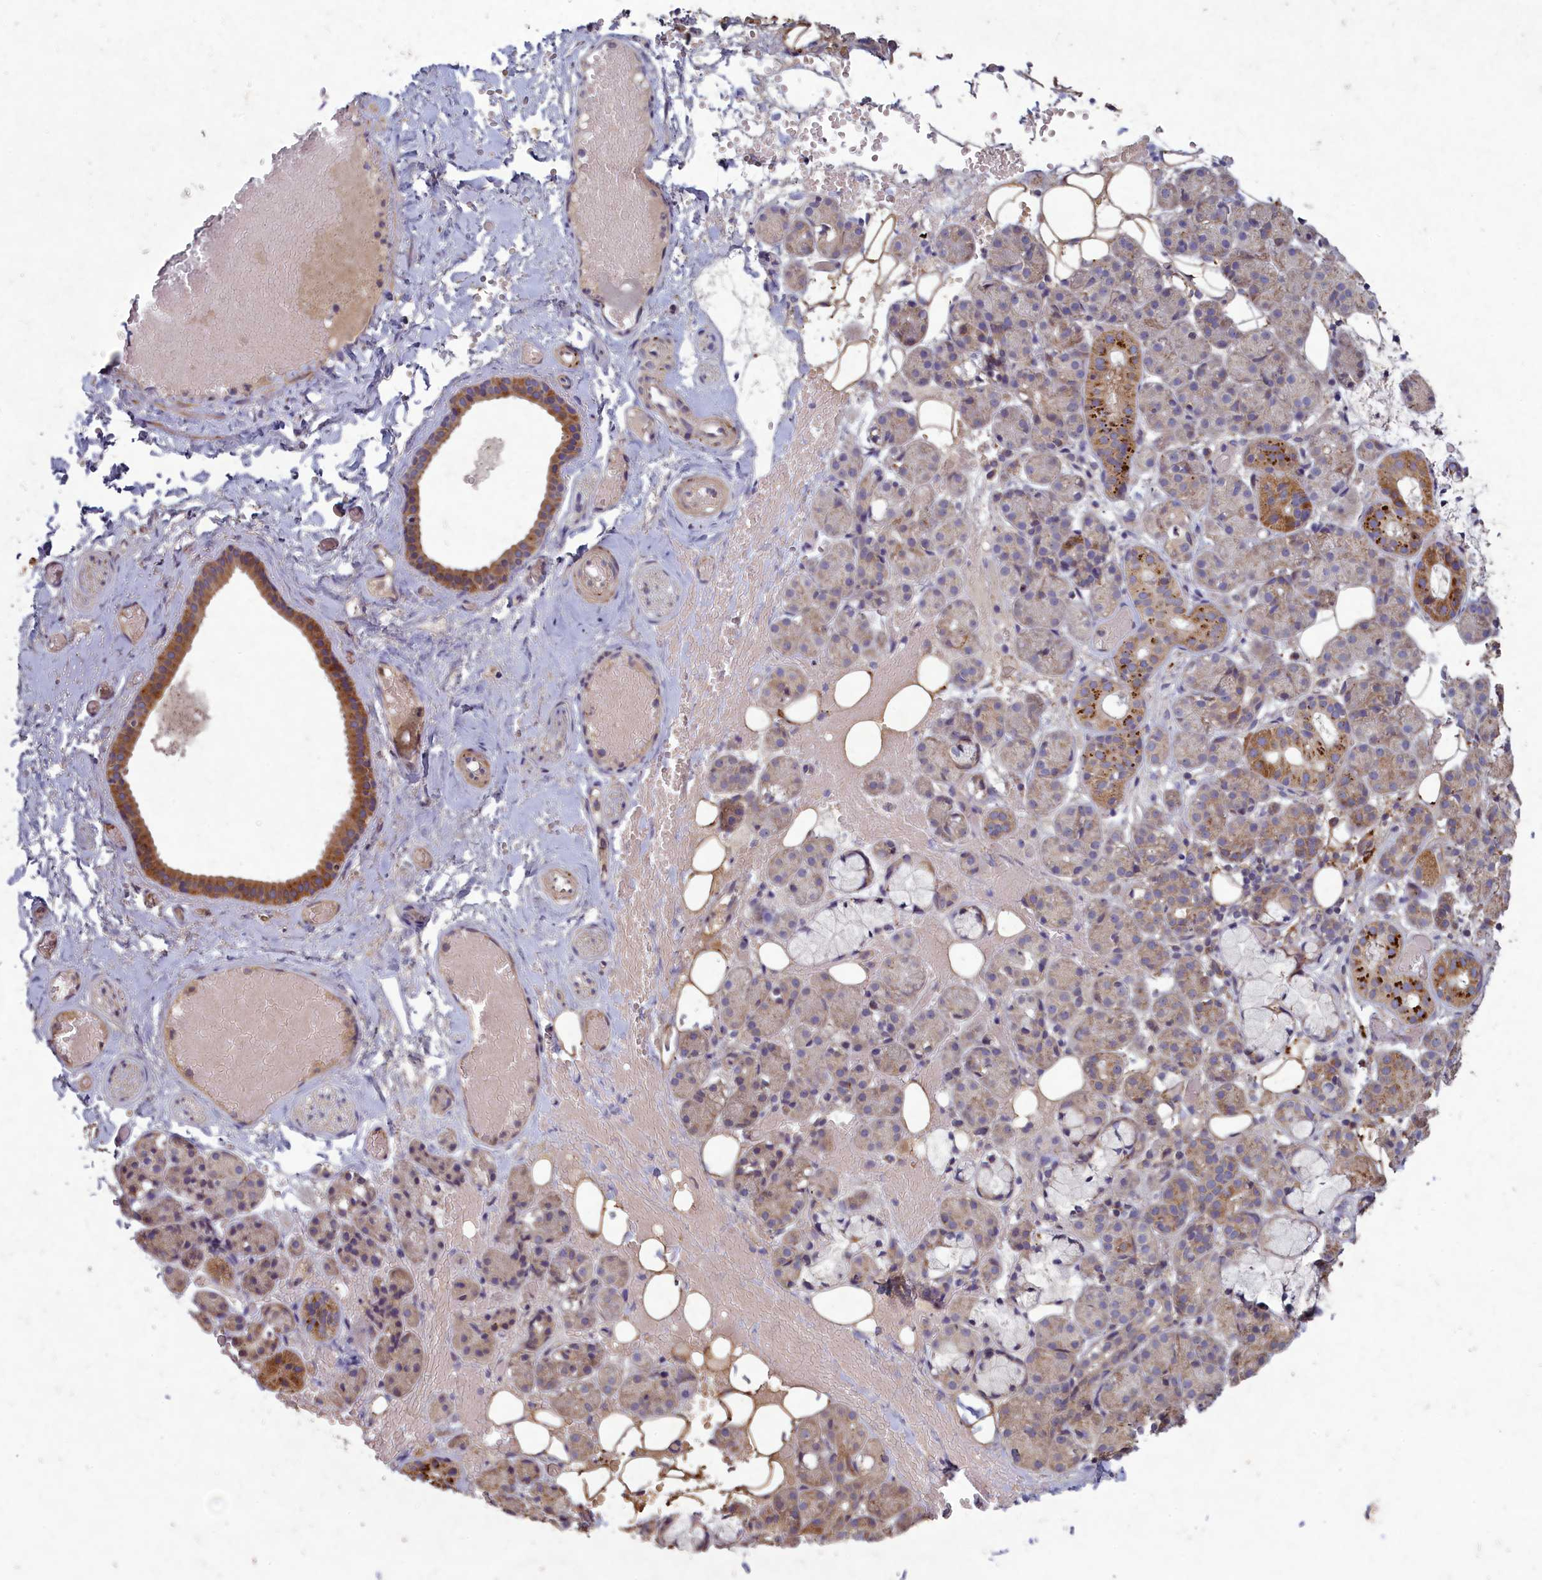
{"staining": {"intensity": "moderate", "quantity": "25%-75%", "location": "cytoplasmic/membranous"}, "tissue": "salivary gland", "cell_type": "Glandular cells", "image_type": "normal", "snomed": [{"axis": "morphology", "description": "Normal tissue, NOS"}, {"axis": "topography", "description": "Salivary gland"}], "caption": "Human salivary gland stained with a brown dye shows moderate cytoplasmic/membranous positive expression in about 25%-75% of glandular cells.", "gene": "CIAO2B", "patient": {"sex": "male", "age": 63}}